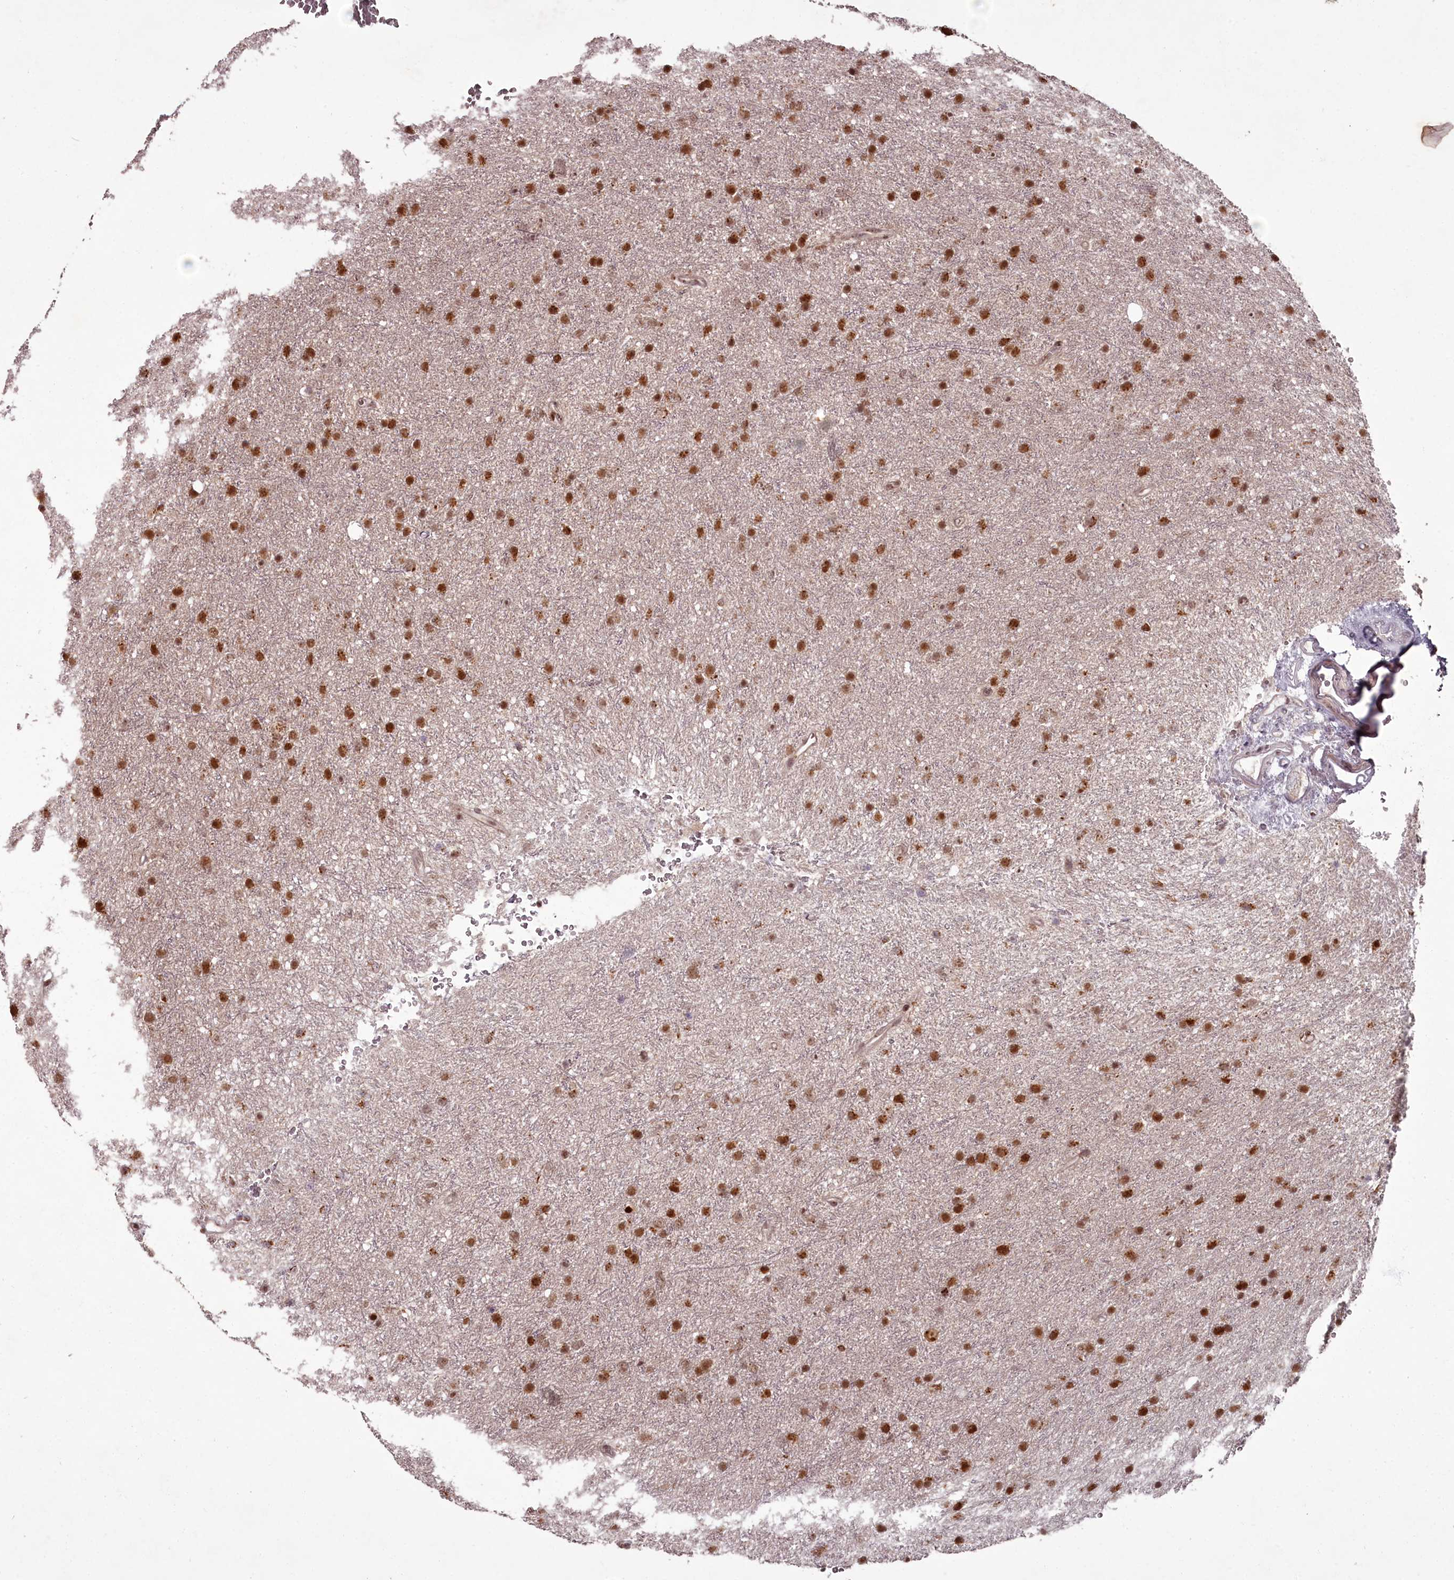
{"staining": {"intensity": "moderate", "quantity": ">75%", "location": "nuclear"}, "tissue": "glioma", "cell_type": "Tumor cells", "image_type": "cancer", "snomed": [{"axis": "morphology", "description": "Glioma, malignant, Low grade"}, {"axis": "topography", "description": "Cerebral cortex"}], "caption": "A brown stain shows moderate nuclear staining of a protein in human malignant low-grade glioma tumor cells. (brown staining indicates protein expression, while blue staining denotes nuclei).", "gene": "CEP83", "patient": {"sex": "female", "age": 39}}